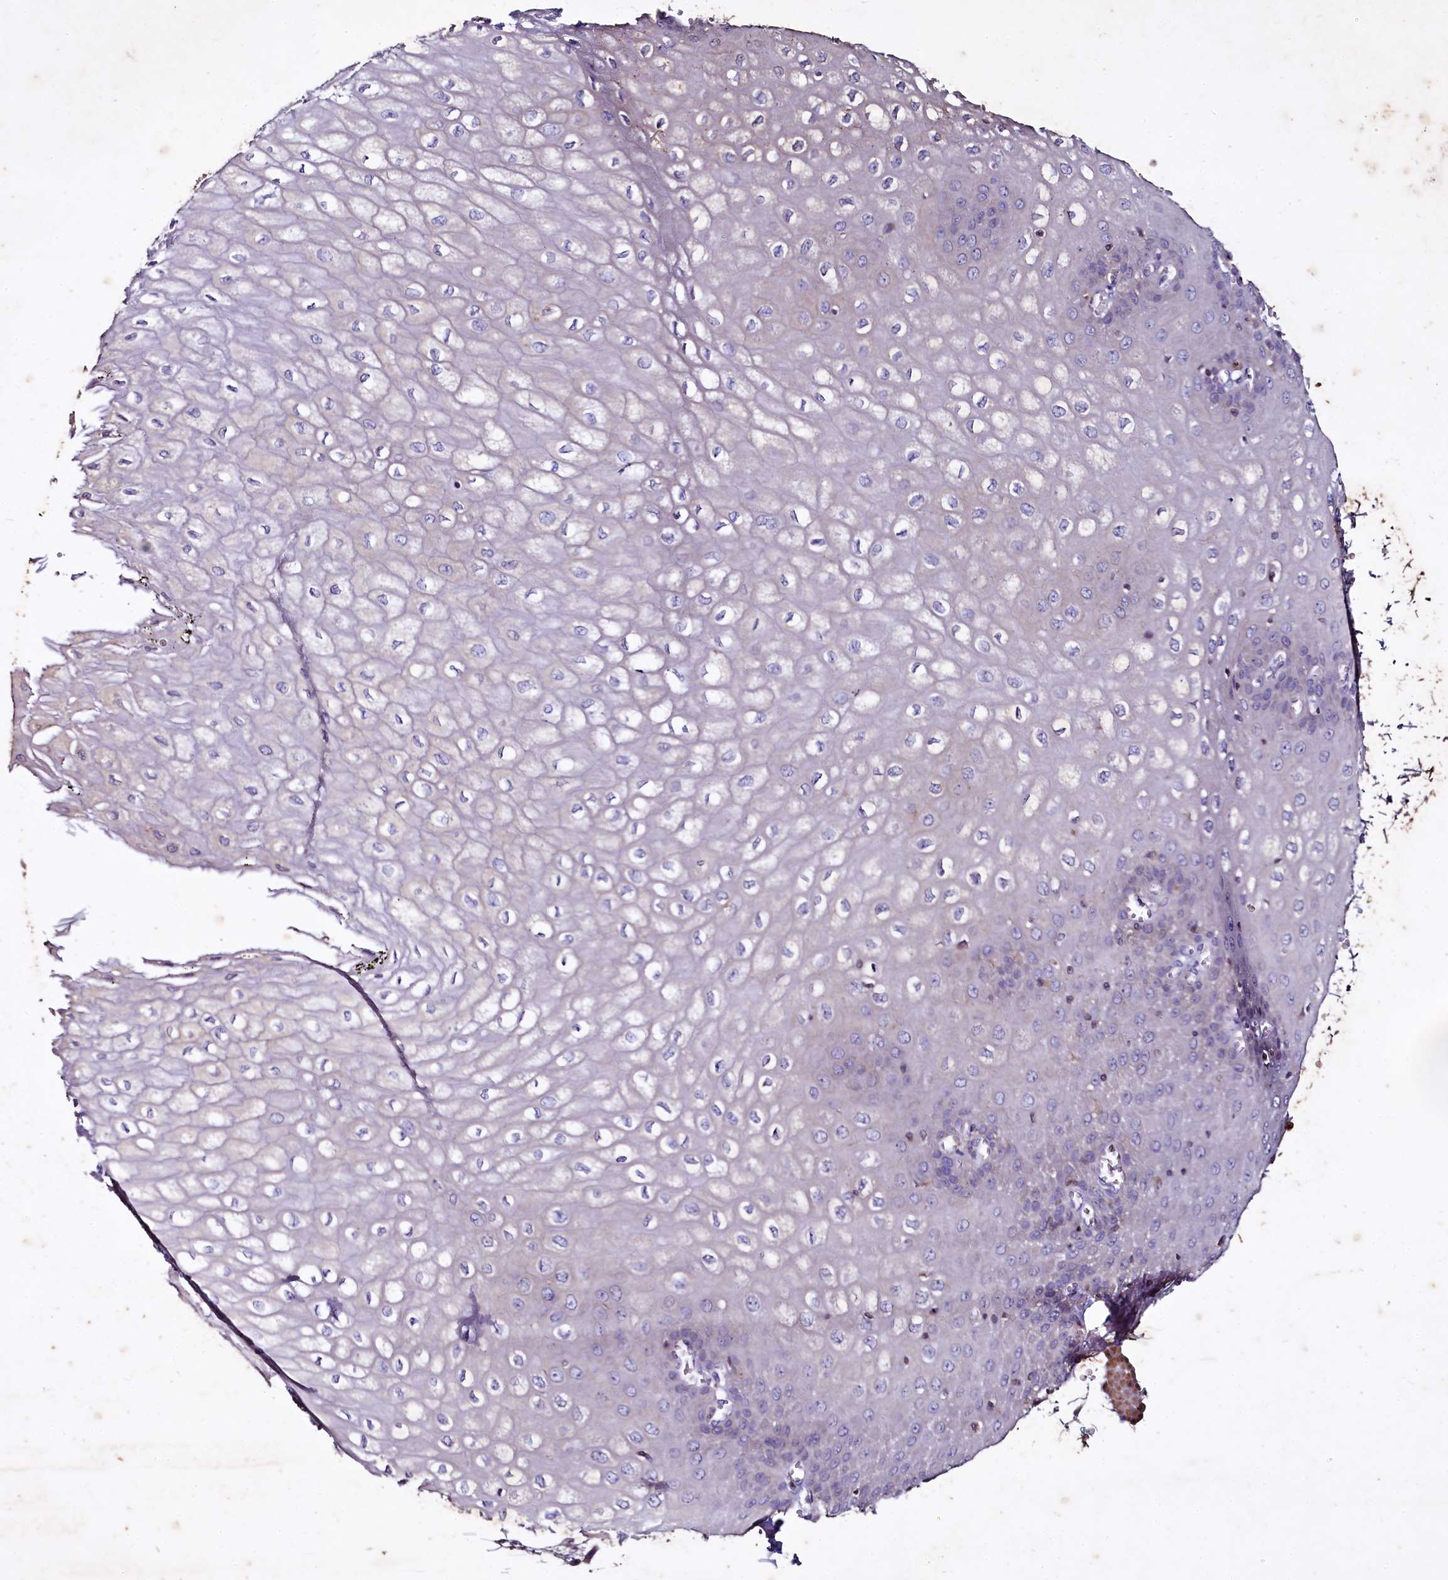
{"staining": {"intensity": "moderate", "quantity": "25%-75%", "location": "cytoplasmic/membranous"}, "tissue": "esophagus", "cell_type": "Squamous epithelial cells", "image_type": "normal", "snomed": [{"axis": "morphology", "description": "Normal tissue, NOS"}, {"axis": "topography", "description": "Esophagus"}], "caption": "IHC image of normal esophagus: esophagus stained using immunohistochemistry shows medium levels of moderate protein expression localized specifically in the cytoplasmic/membranous of squamous epithelial cells, appearing as a cytoplasmic/membranous brown color.", "gene": "SELENOT", "patient": {"sex": "male", "age": 60}}